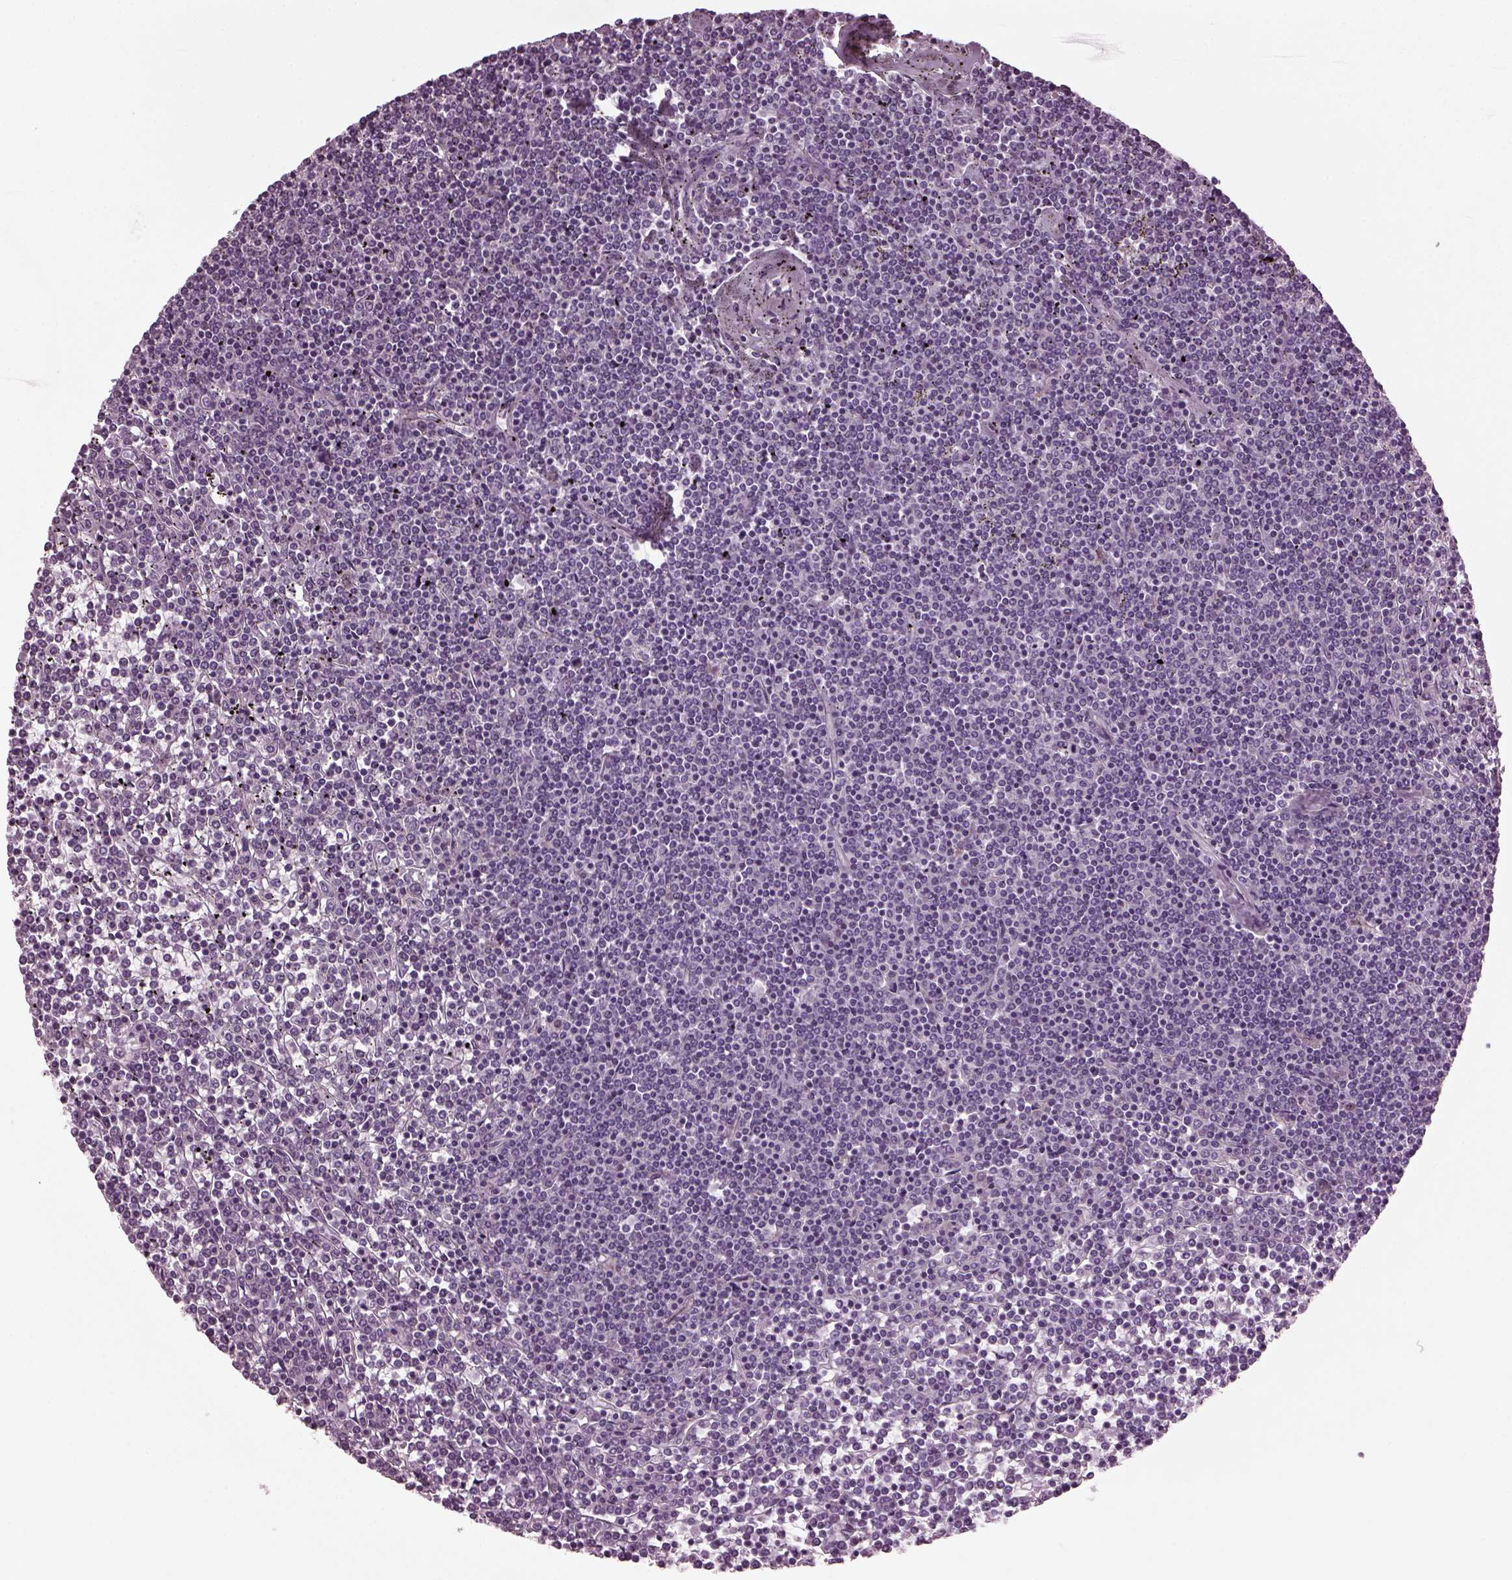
{"staining": {"intensity": "negative", "quantity": "none", "location": "none"}, "tissue": "lymphoma", "cell_type": "Tumor cells", "image_type": "cancer", "snomed": [{"axis": "morphology", "description": "Malignant lymphoma, non-Hodgkin's type, Low grade"}, {"axis": "topography", "description": "Spleen"}], "caption": "There is no significant expression in tumor cells of lymphoma.", "gene": "CABP5", "patient": {"sex": "female", "age": 19}}